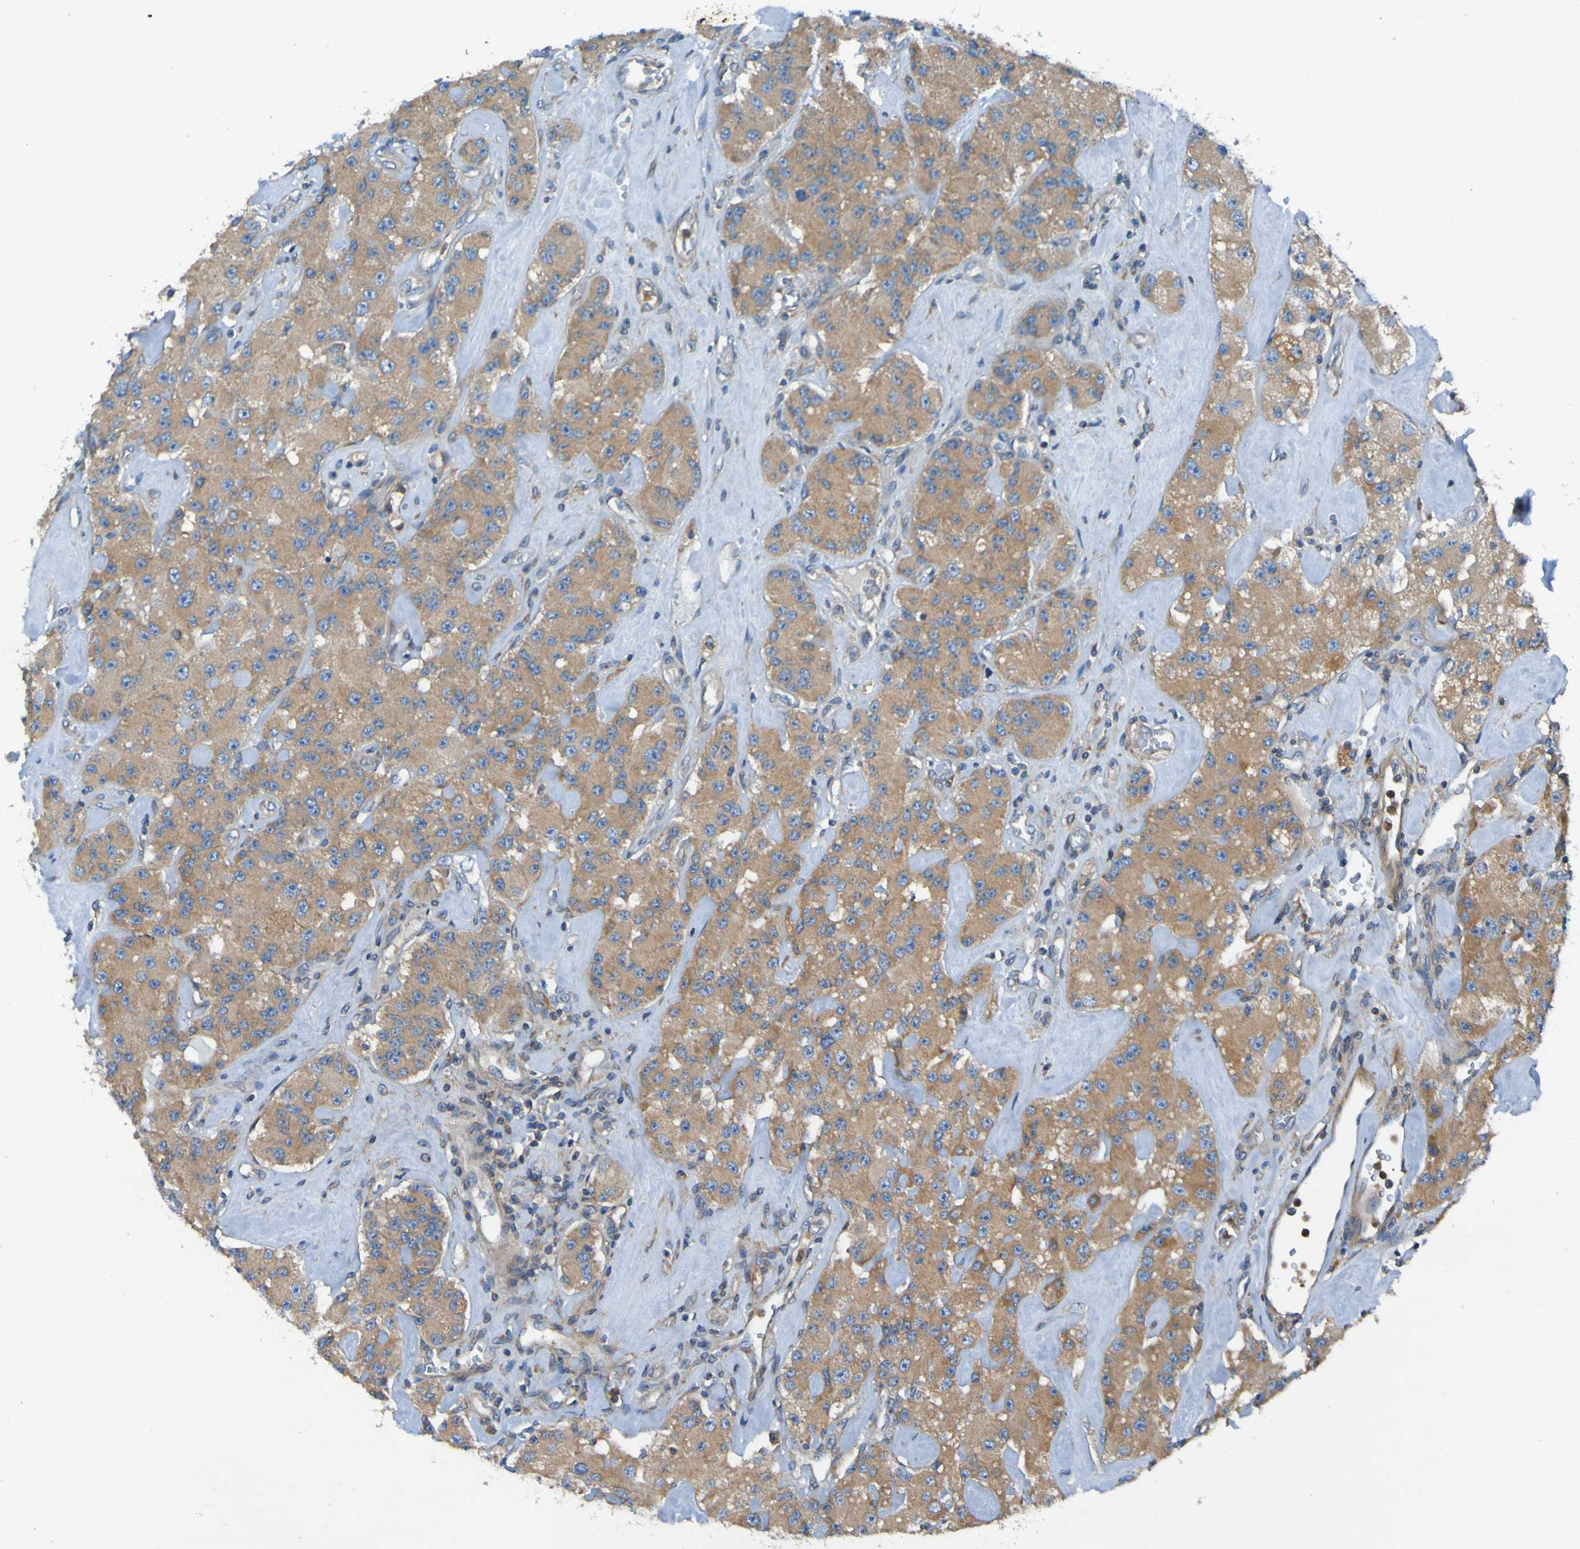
{"staining": {"intensity": "moderate", "quantity": ">75%", "location": "cytoplasmic/membranous"}, "tissue": "carcinoid", "cell_type": "Tumor cells", "image_type": "cancer", "snomed": [{"axis": "morphology", "description": "Carcinoid, malignant, NOS"}, {"axis": "topography", "description": "Pancreas"}], "caption": "Malignant carcinoid stained with a brown dye displays moderate cytoplasmic/membranous positive expression in approximately >75% of tumor cells.", "gene": "RAB5B", "patient": {"sex": "male", "age": 41}}